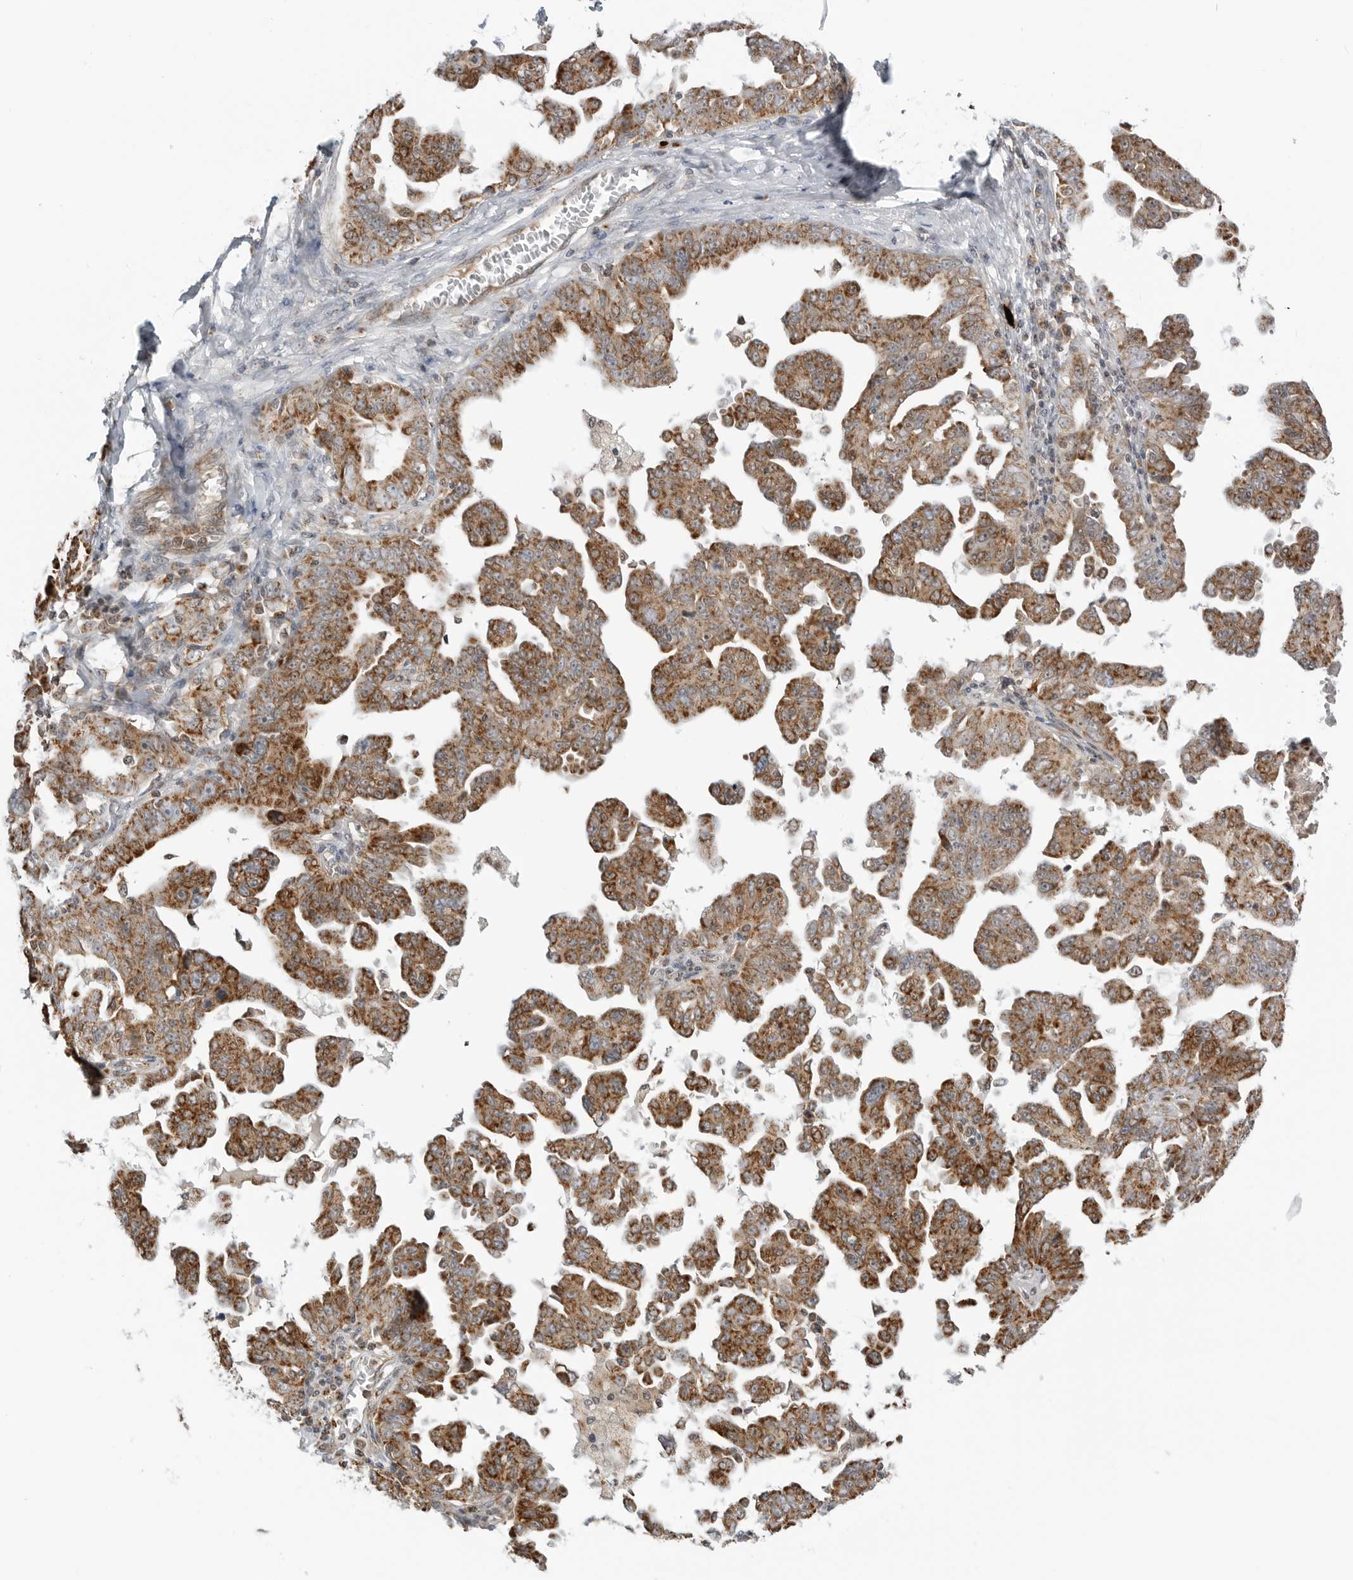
{"staining": {"intensity": "moderate", "quantity": ">75%", "location": "cytoplasmic/membranous"}, "tissue": "ovarian cancer", "cell_type": "Tumor cells", "image_type": "cancer", "snomed": [{"axis": "morphology", "description": "Carcinoma, endometroid"}, {"axis": "topography", "description": "Ovary"}], "caption": "Endometroid carcinoma (ovarian) stained for a protein (brown) shows moderate cytoplasmic/membranous positive staining in about >75% of tumor cells.", "gene": "PEX2", "patient": {"sex": "female", "age": 62}}